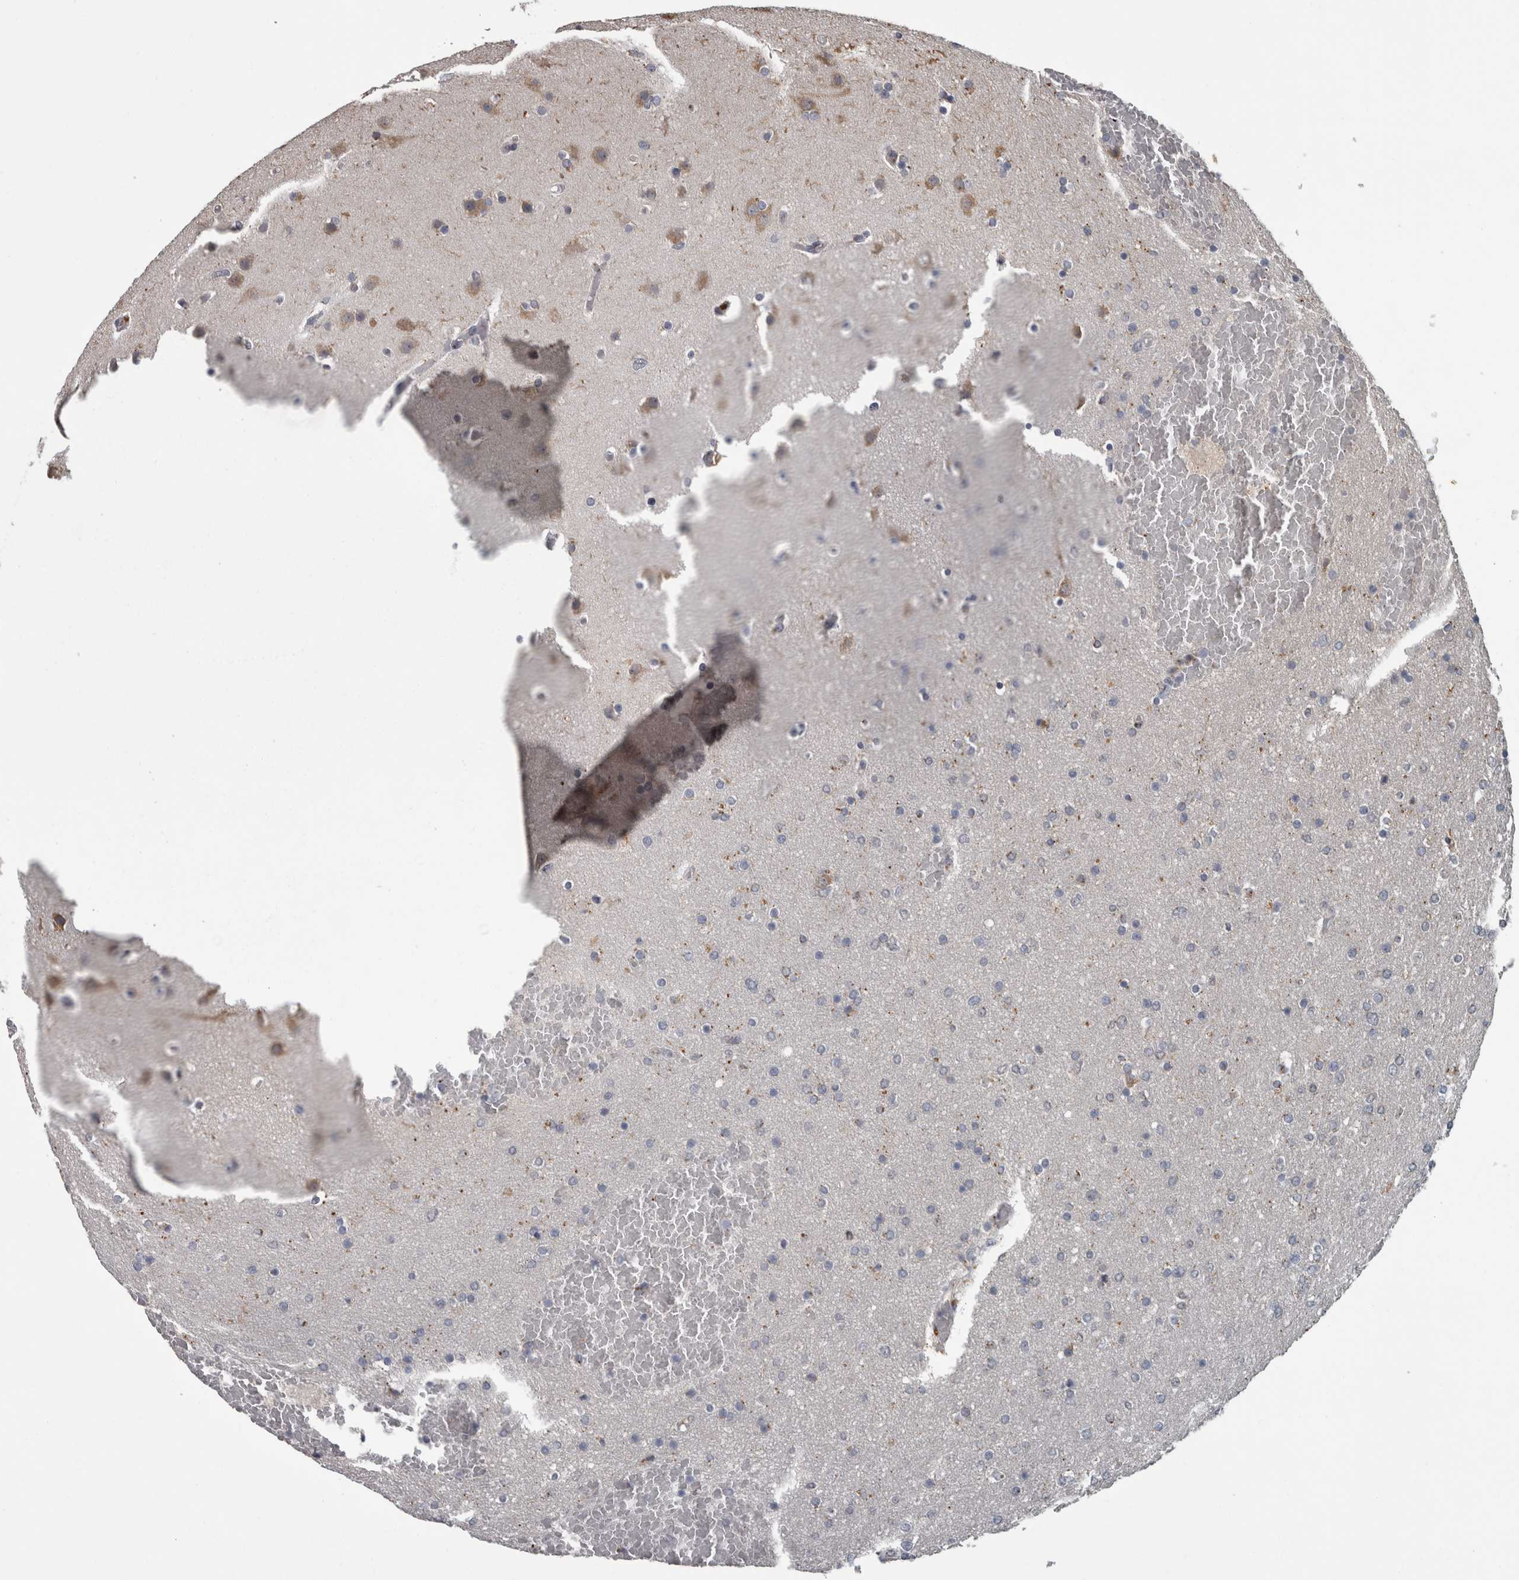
{"staining": {"intensity": "negative", "quantity": "none", "location": "none"}, "tissue": "glioma", "cell_type": "Tumor cells", "image_type": "cancer", "snomed": [{"axis": "morphology", "description": "Glioma, malignant, High grade"}, {"axis": "topography", "description": "Cerebral cortex"}], "caption": "A micrograph of glioma stained for a protein exhibits no brown staining in tumor cells. Nuclei are stained in blue.", "gene": "NAAA", "patient": {"sex": "female", "age": 36}}